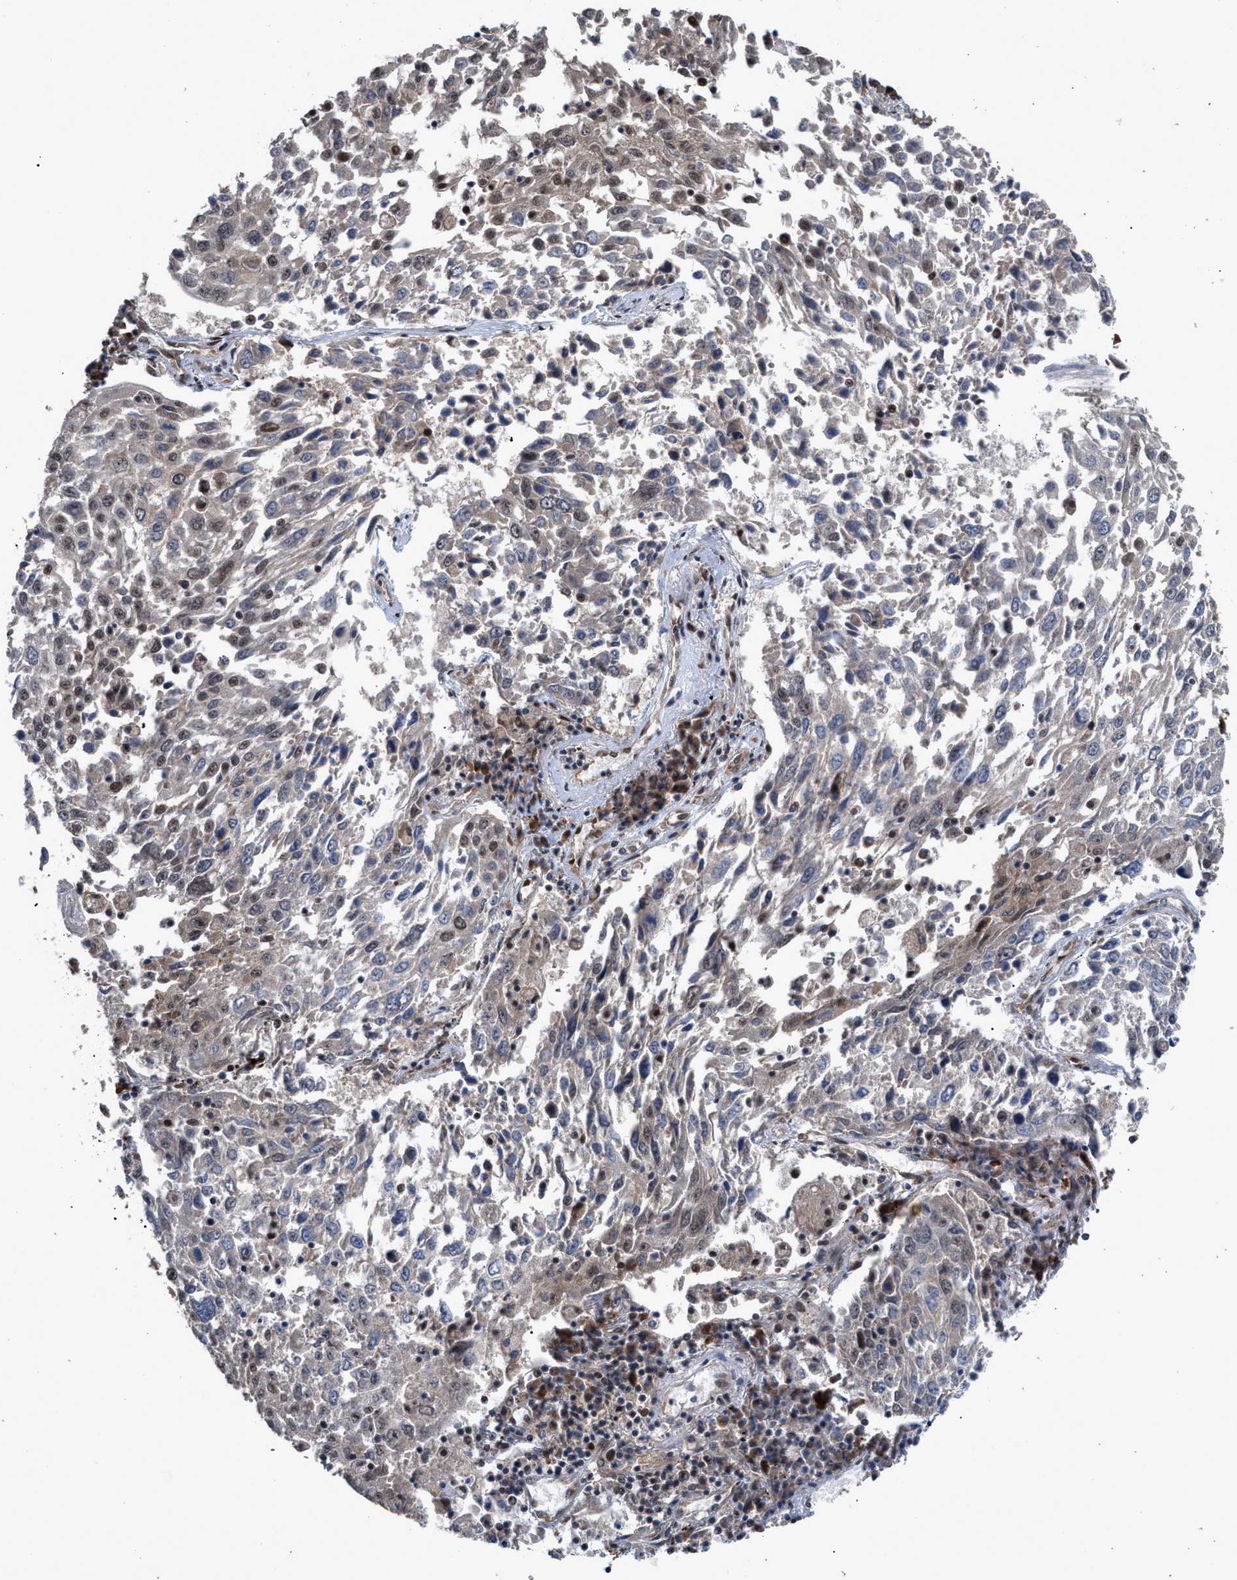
{"staining": {"intensity": "weak", "quantity": "<25%", "location": "nuclear"}, "tissue": "lung cancer", "cell_type": "Tumor cells", "image_type": "cancer", "snomed": [{"axis": "morphology", "description": "Squamous cell carcinoma, NOS"}, {"axis": "topography", "description": "Lung"}], "caption": "An image of lung squamous cell carcinoma stained for a protein demonstrates no brown staining in tumor cells.", "gene": "MKNK2", "patient": {"sex": "male", "age": 65}}